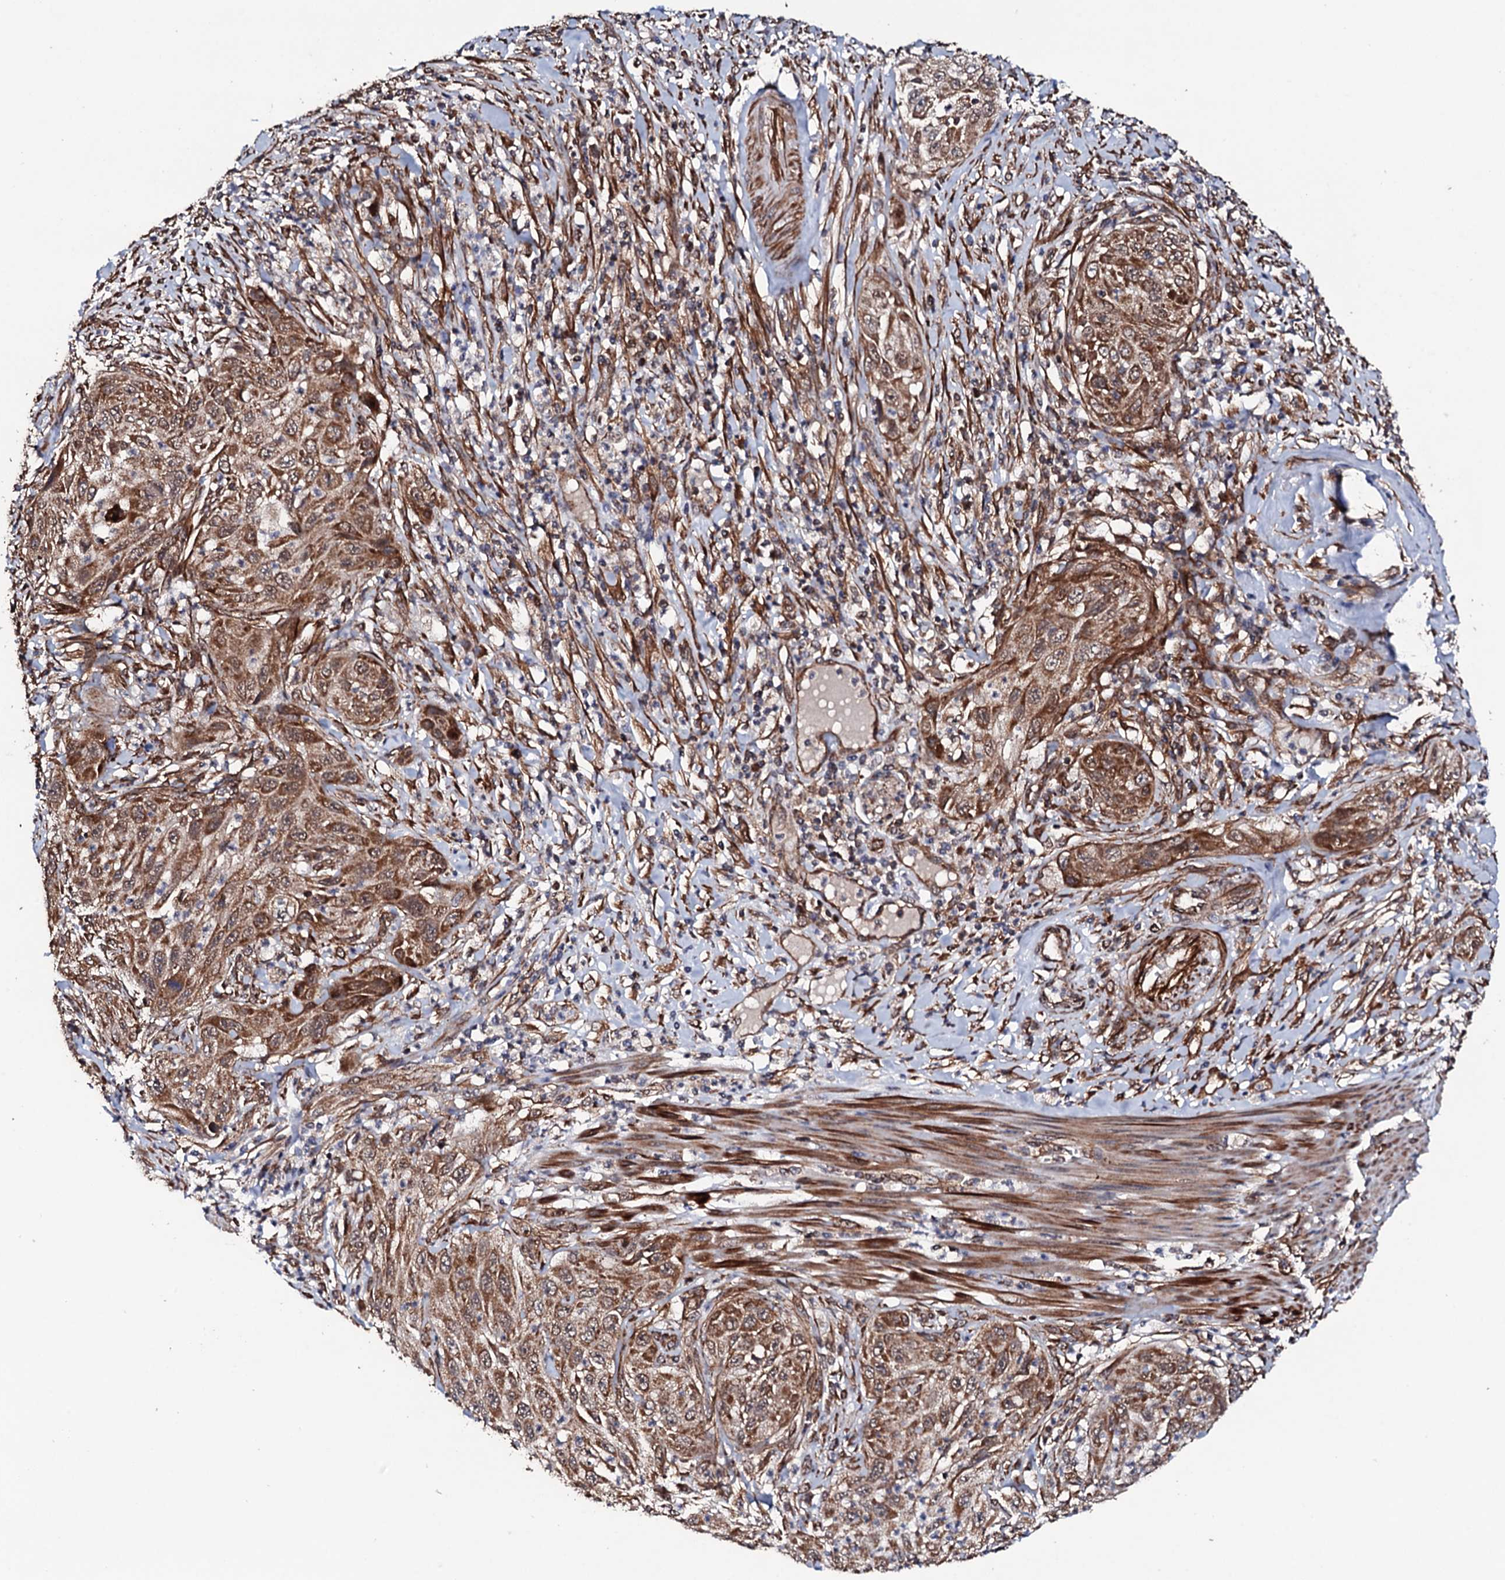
{"staining": {"intensity": "moderate", "quantity": ">75%", "location": "cytoplasmic/membranous"}, "tissue": "cervical cancer", "cell_type": "Tumor cells", "image_type": "cancer", "snomed": [{"axis": "morphology", "description": "Squamous cell carcinoma, NOS"}, {"axis": "topography", "description": "Cervix"}], "caption": "A histopathology image showing moderate cytoplasmic/membranous expression in about >75% of tumor cells in cervical cancer, as visualized by brown immunohistochemical staining.", "gene": "MTIF3", "patient": {"sex": "female", "age": 42}}